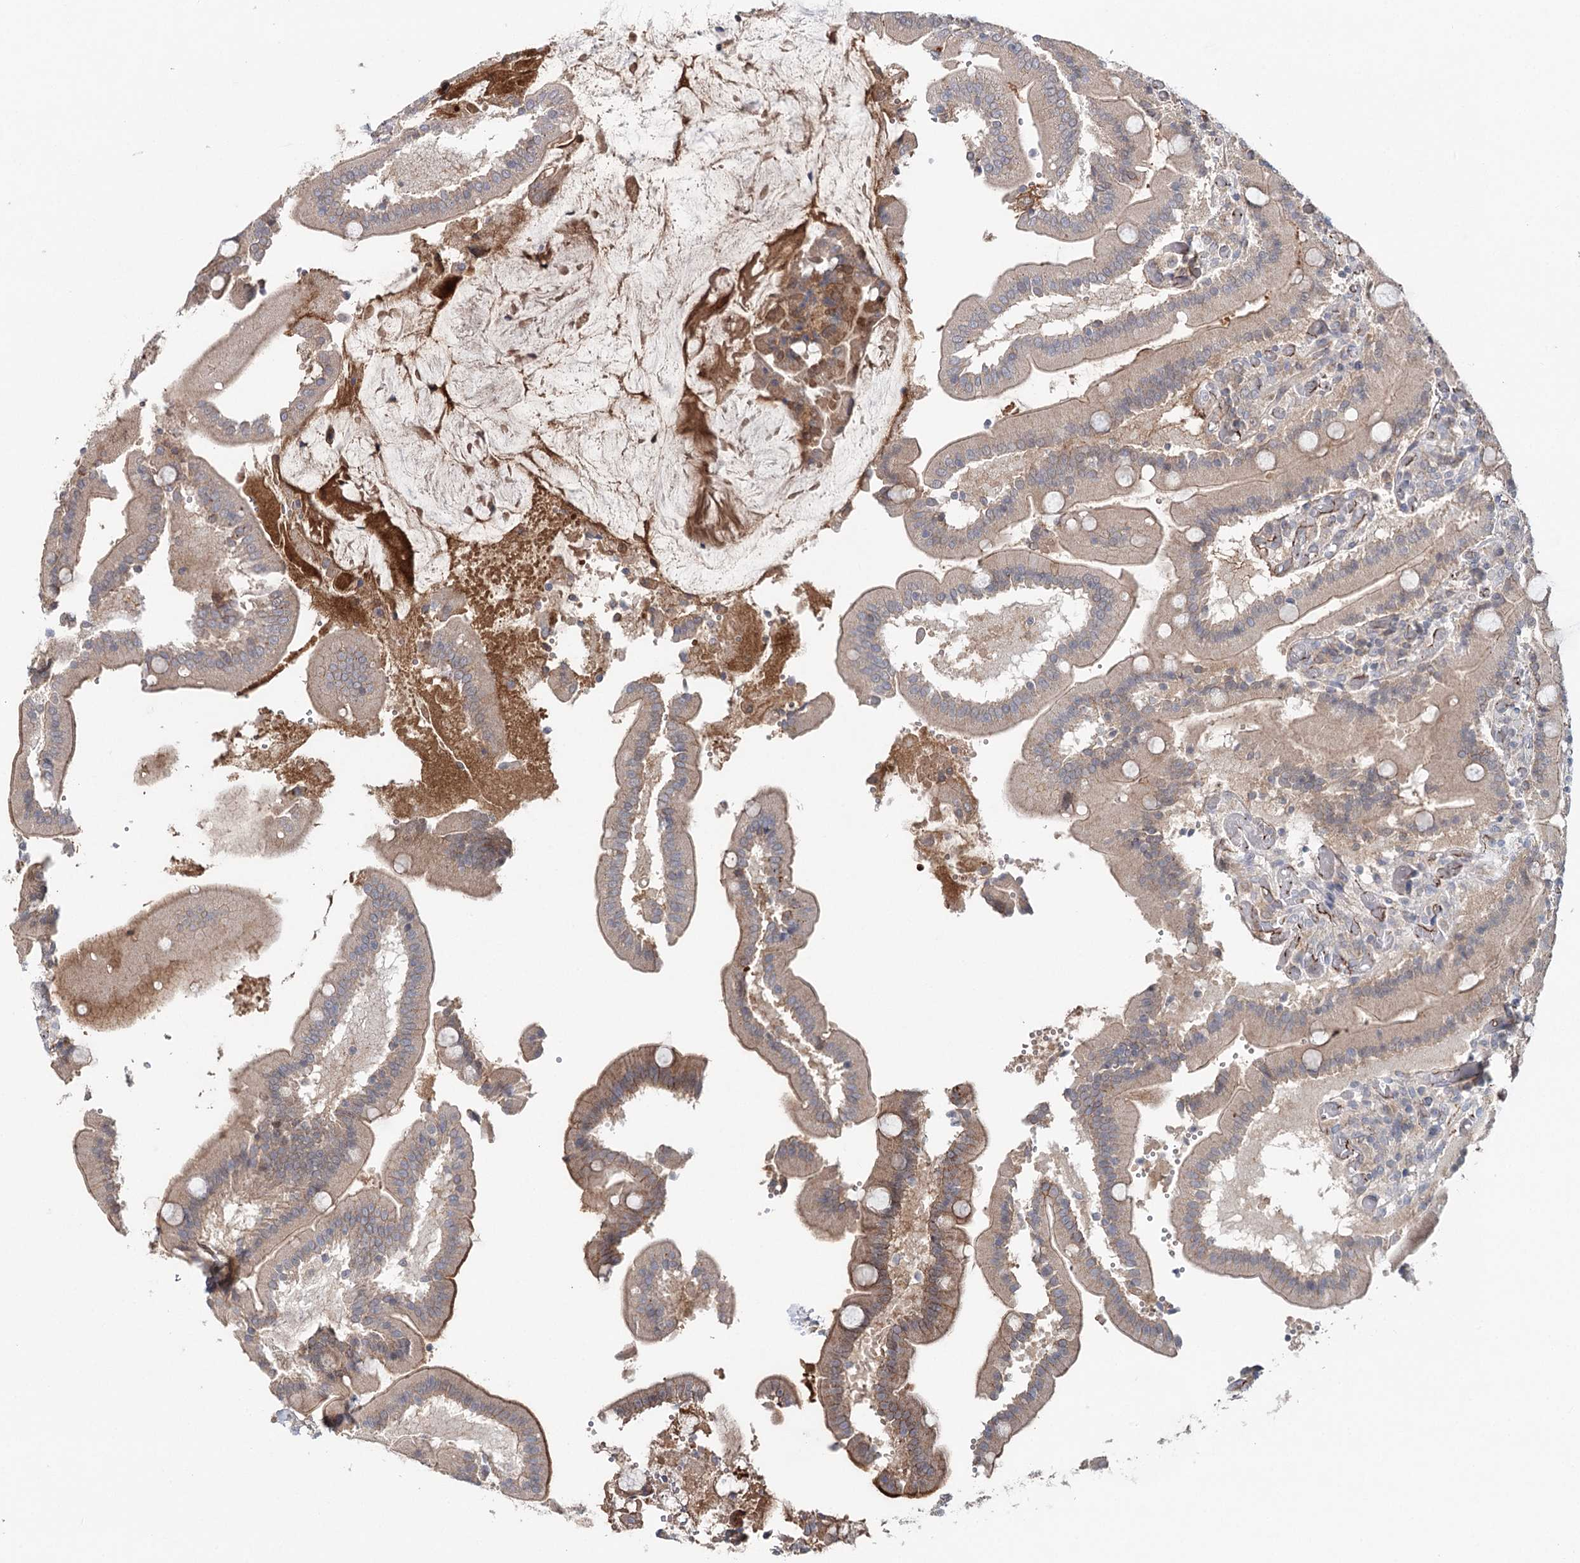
{"staining": {"intensity": "strong", "quantity": "25%-75%", "location": "cytoplasmic/membranous"}, "tissue": "duodenum", "cell_type": "Glandular cells", "image_type": "normal", "snomed": [{"axis": "morphology", "description": "Normal tissue, NOS"}, {"axis": "topography", "description": "Duodenum"}], "caption": "Protein expression analysis of benign duodenum exhibits strong cytoplasmic/membranous expression in about 25%-75% of glandular cells.", "gene": "PKP4", "patient": {"sex": "female", "age": 62}}